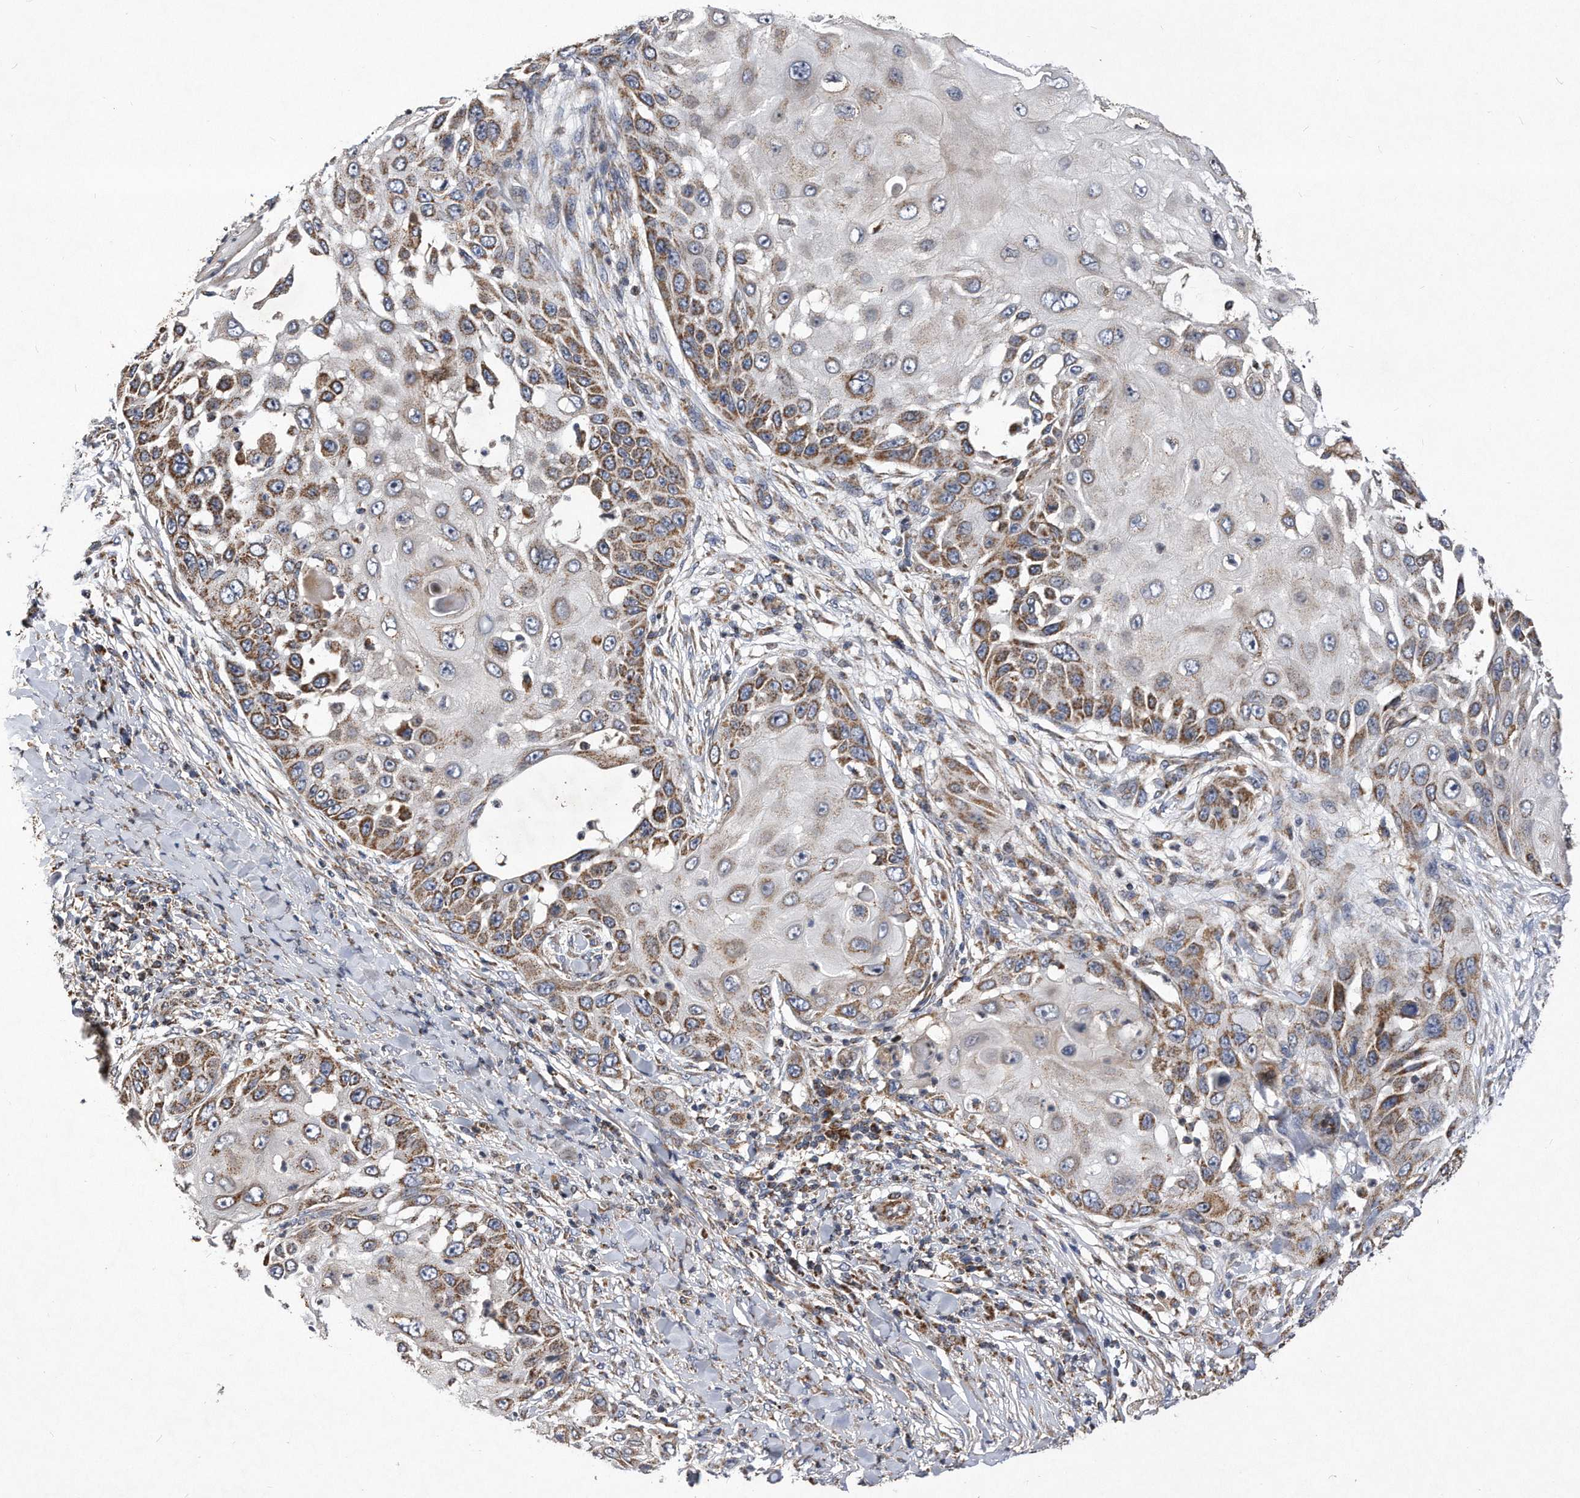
{"staining": {"intensity": "moderate", "quantity": "25%-75%", "location": "cytoplasmic/membranous"}, "tissue": "skin cancer", "cell_type": "Tumor cells", "image_type": "cancer", "snomed": [{"axis": "morphology", "description": "Squamous cell carcinoma, NOS"}, {"axis": "topography", "description": "Skin"}], "caption": "This is an image of immunohistochemistry (IHC) staining of skin cancer, which shows moderate positivity in the cytoplasmic/membranous of tumor cells.", "gene": "PPP5C", "patient": {"sex": "female", "age": 44}}